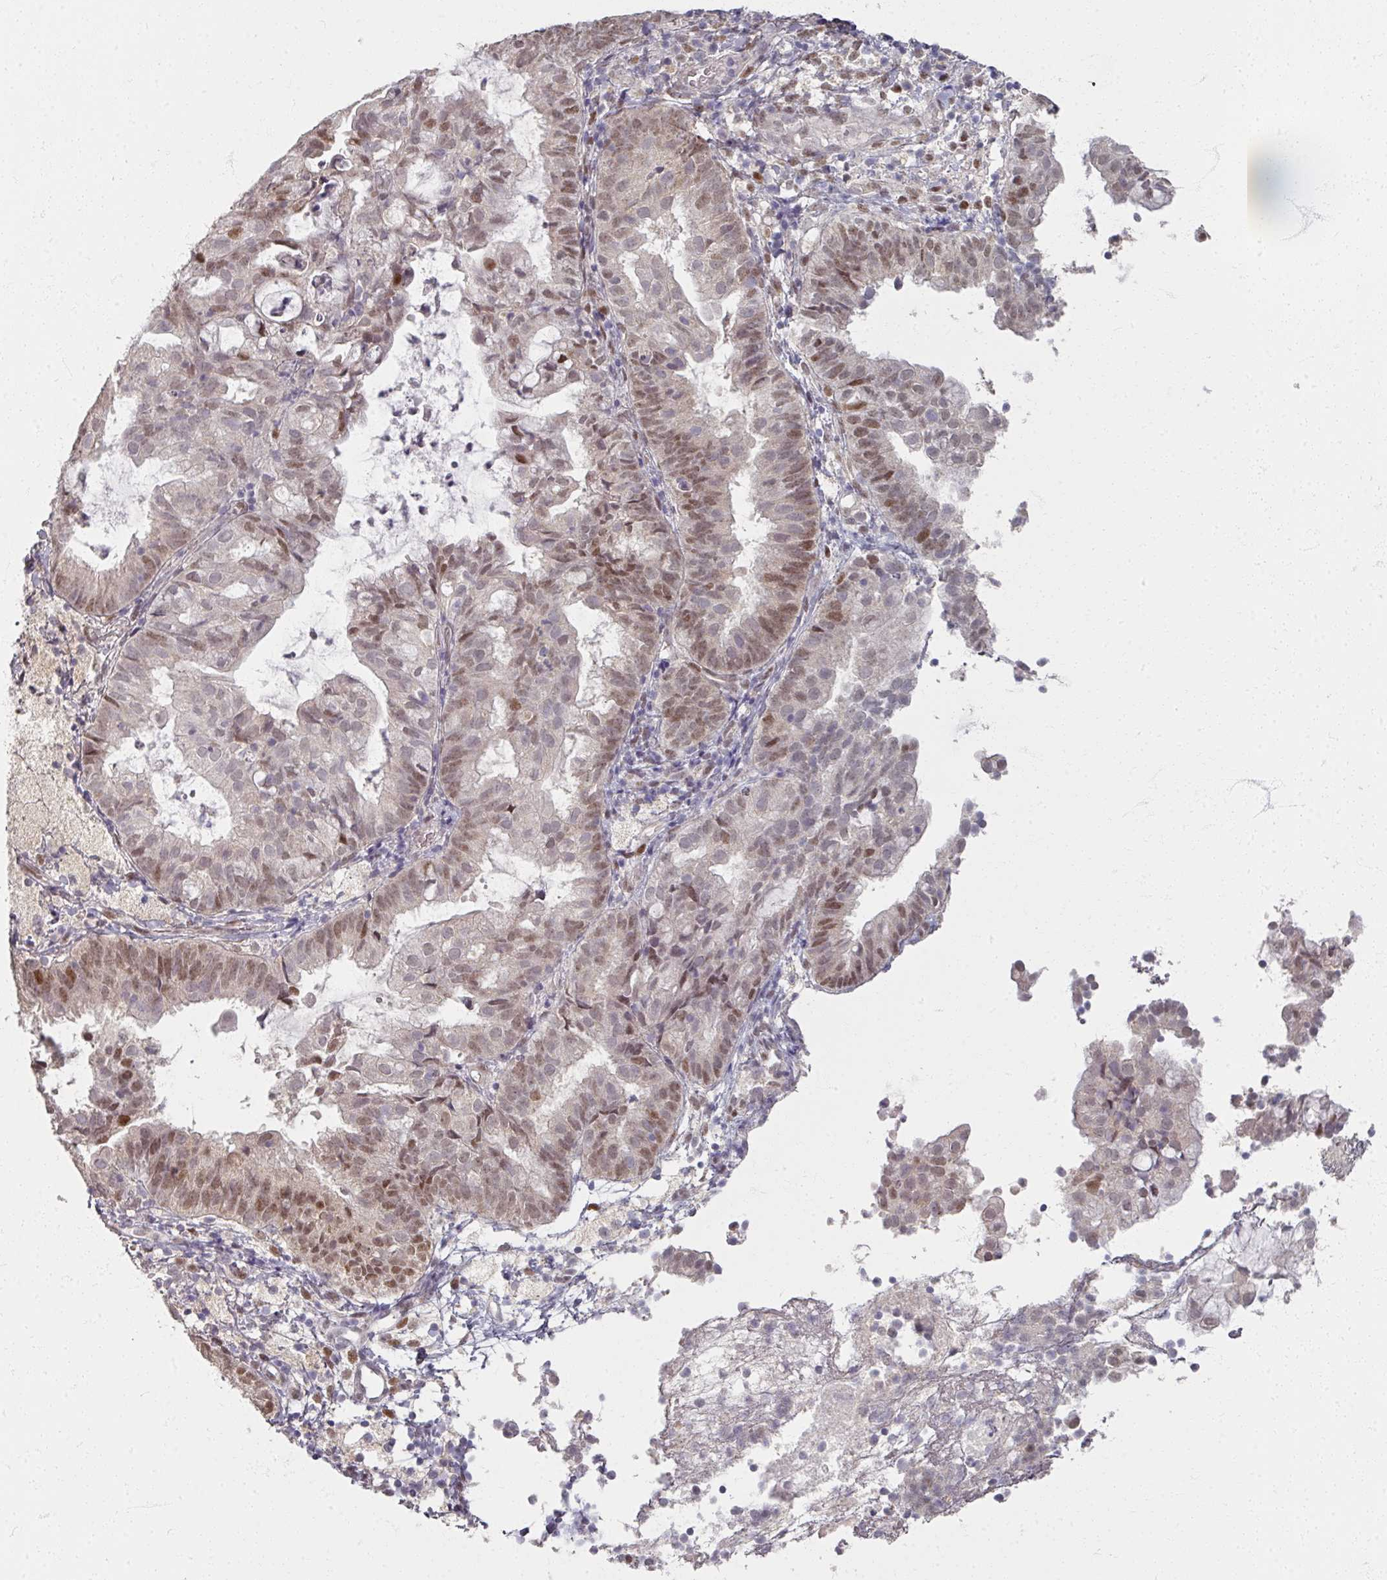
{"staining": {"intensity": "moderate", "quantity": "<25%", "location": "nuclear"}, "tissue": "endometrial cancer", "cell_type": "Tumor cells", "image_type": "cancer", "snomed": [{"axis": "morphology", "description": "Adenocarcinoma, NOS"}, {"axis": "topography", "description": "Endometrium"}], "caption": "Protein analysis of adenocarcinoma (endometrial) tissue shows moderate nuclear positivity in approximately <25% of tumor cells.", "gene": "SOX11", "patient": {"sex": "female", "age": 80}}